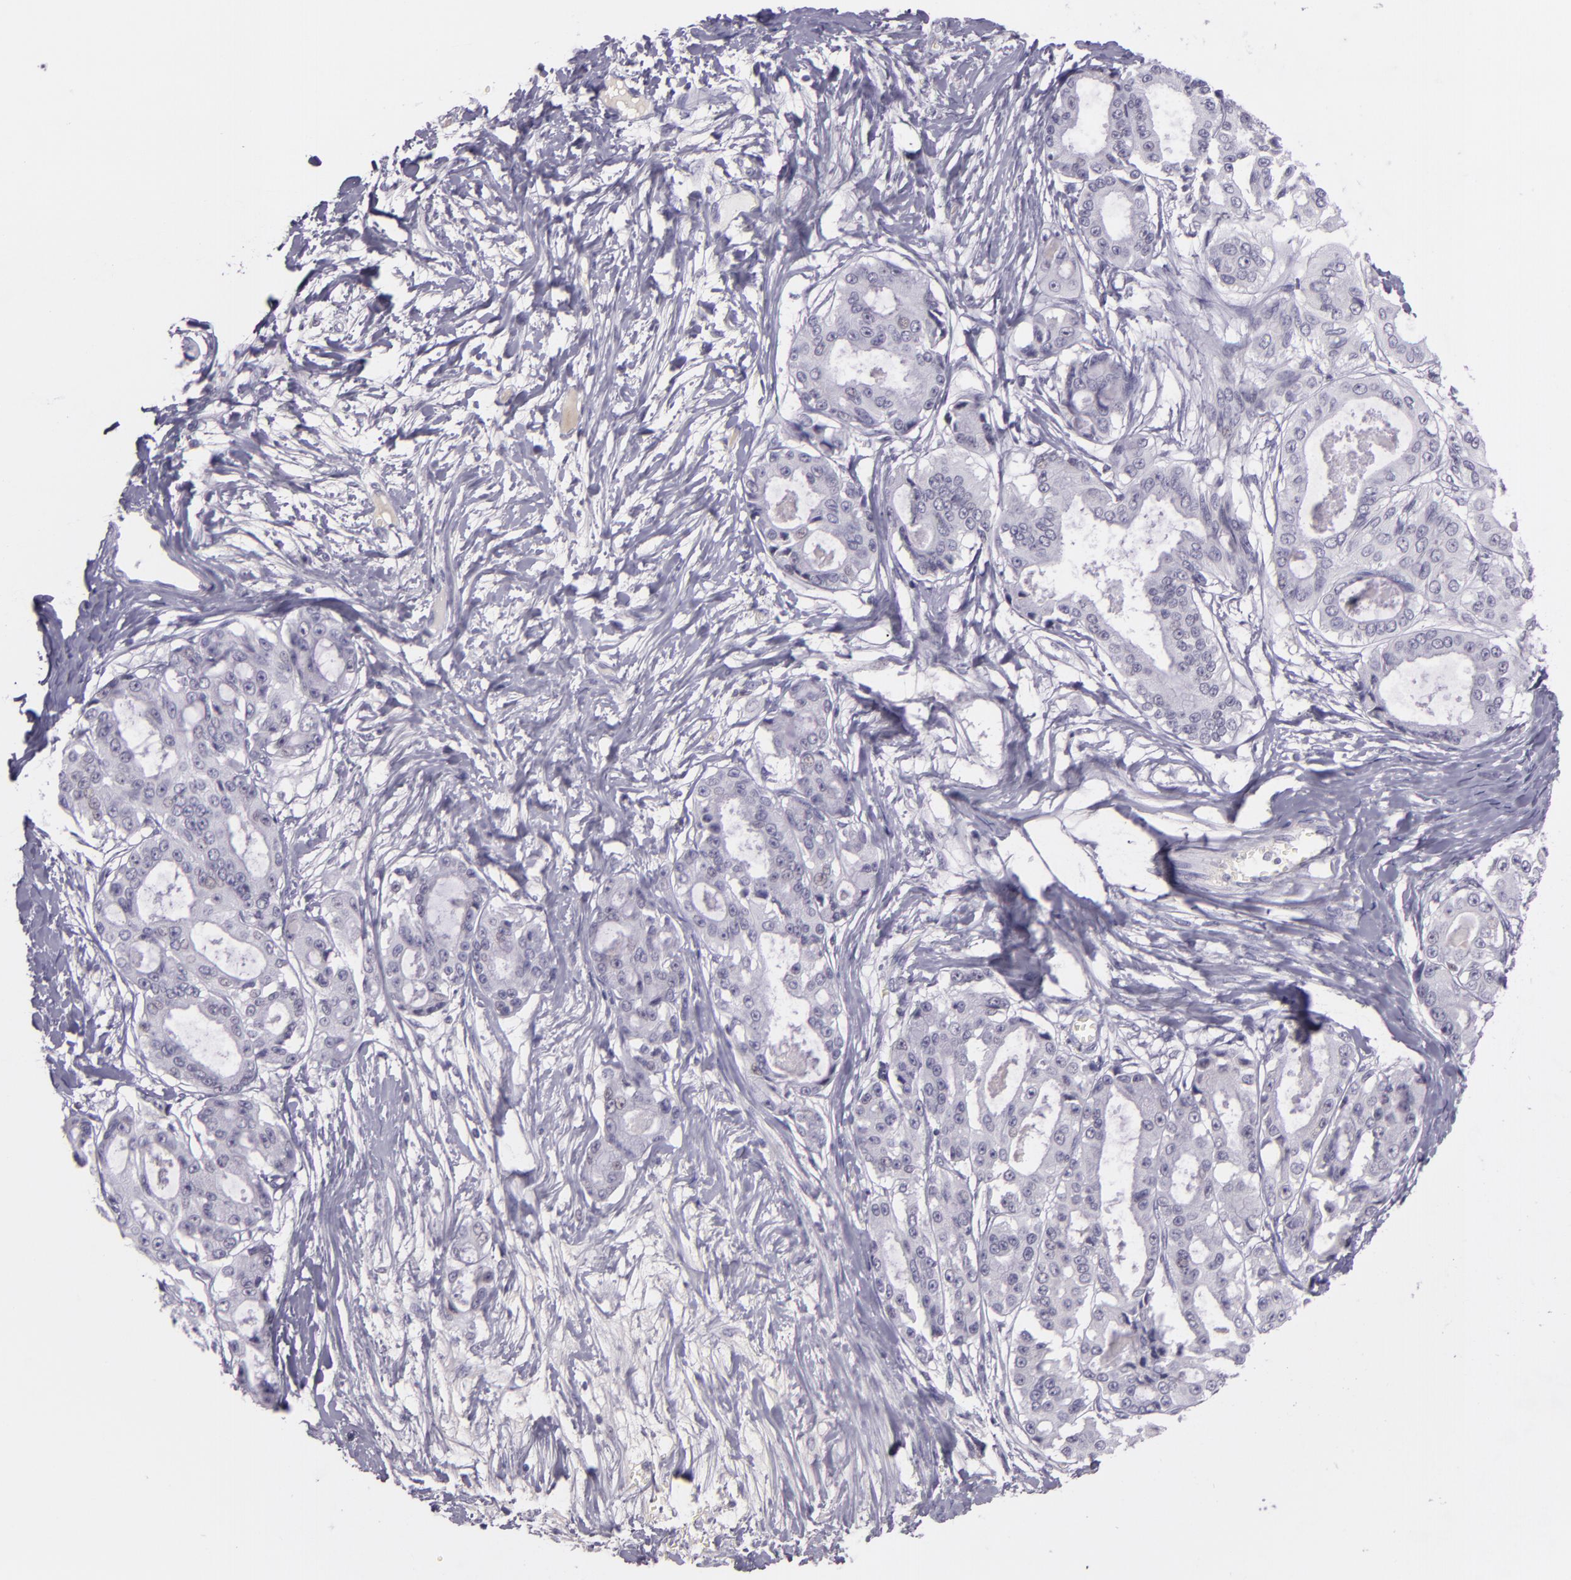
{"staining": {"intensity": "negative", "quantity": "none", "location": "none"}, "tissue": "ovarian cancer", "cell_type": "Tumor cells", "image_type": "cancer", "snomed": [{"axis": "morphology", "description": "Carcinoma, endometroid"}, {"axis": "topography", "description": "Ovary"}], "caption": "This is a histopathology image of IHC staining of ovarian cancer (endometroid carcinoma), which shows no positivity in tumor cells.", "gene": "CHEK2", "patient": {"sex": "female", "age": 61}}